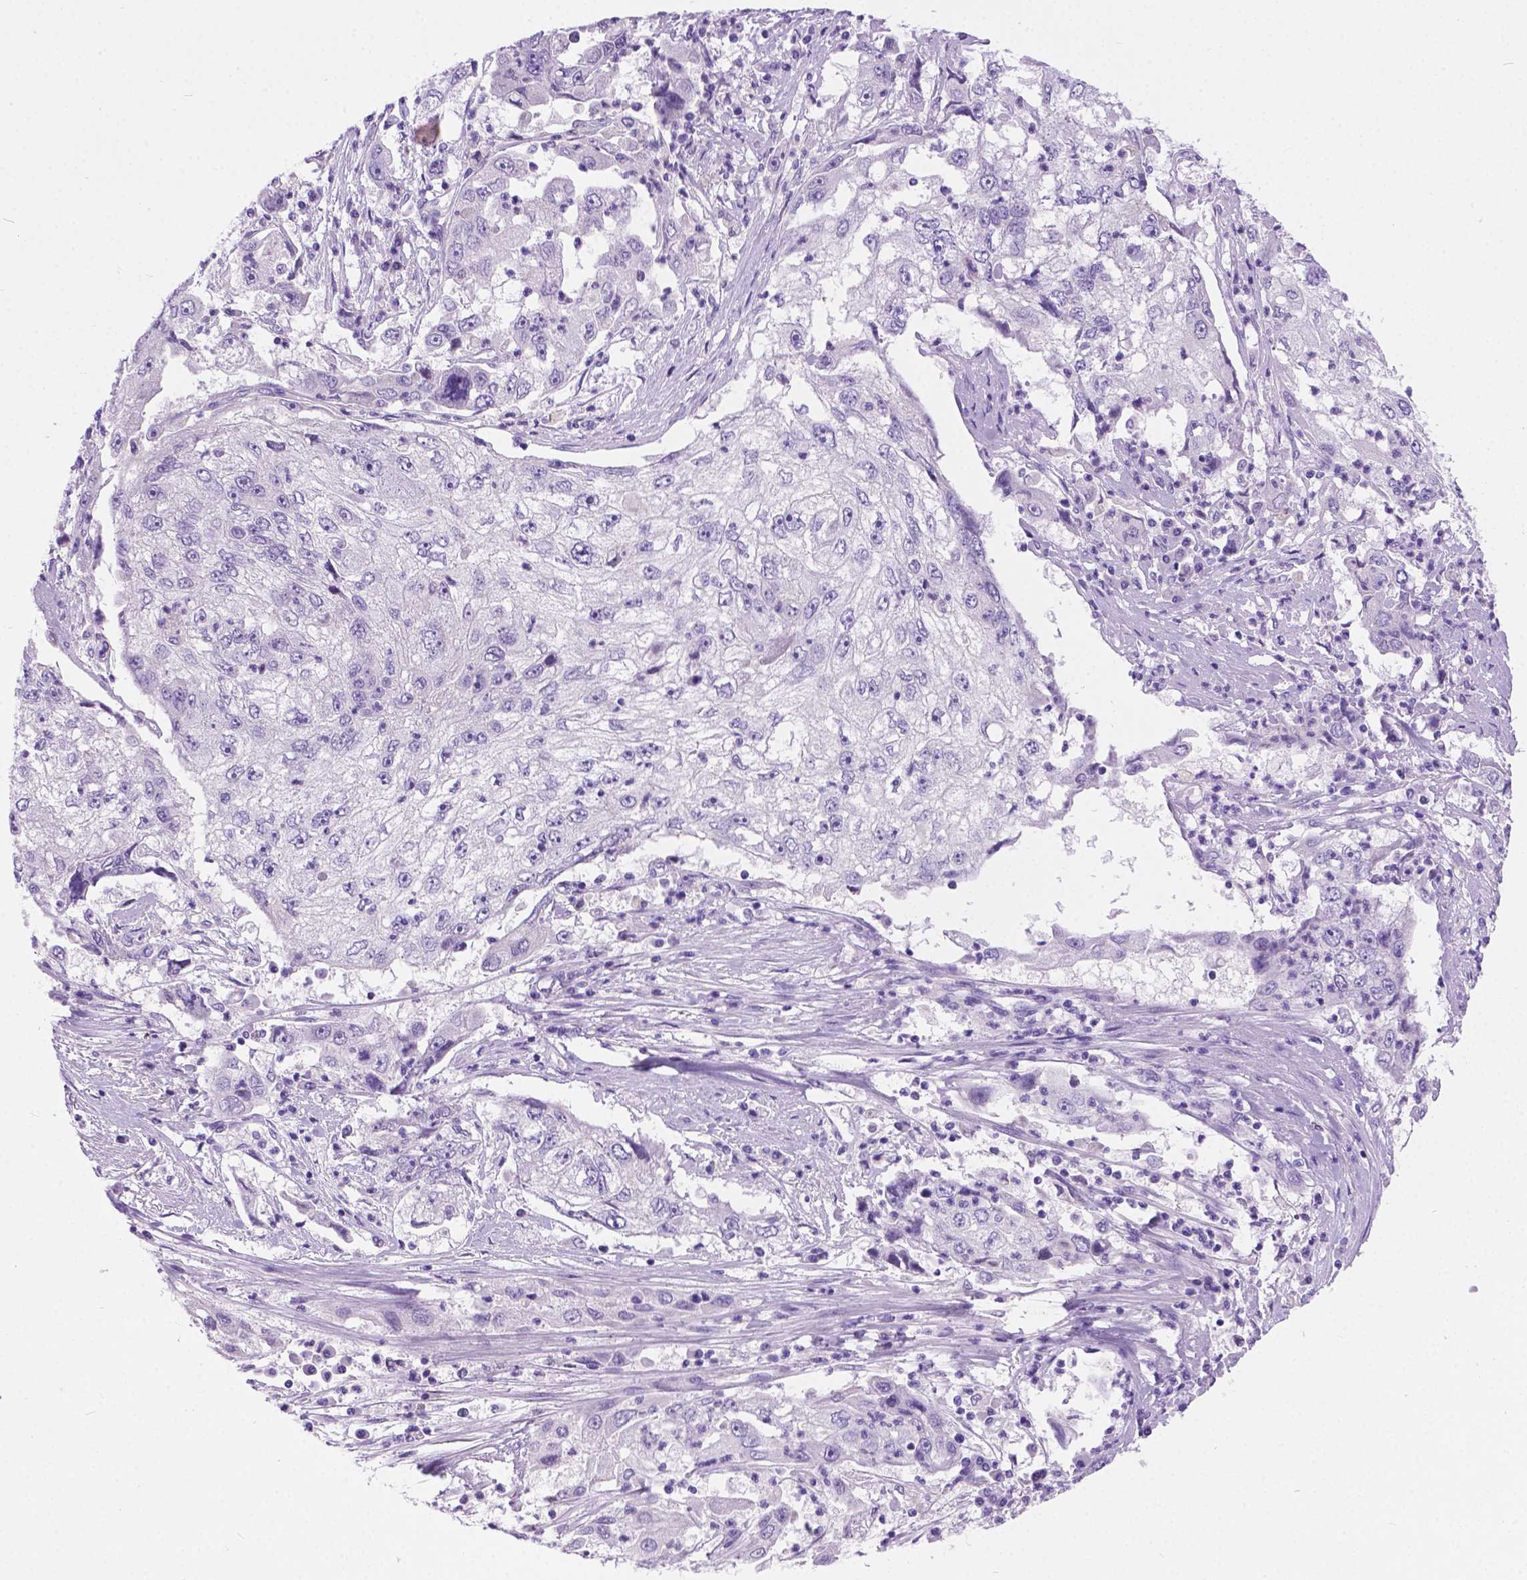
{"staining": {"intensity": "negative", "quantity": "none", "location": "none"}, "tissue": "cervical cancer", "cell_type": "Tumor cells", "image_type": "cancer", "snomed": [{"axis": "morphology", "description": "Squamous cell carcinoma, NOS"}, {"axis": "topography", "description": "Cervix"}], "caption": "The histopathology image displays no significant expression in tumor cells of squamous cell carcinoma (cervical).", "gene": "ARMS2", "patient": {"sex": "female", "age": 36}}